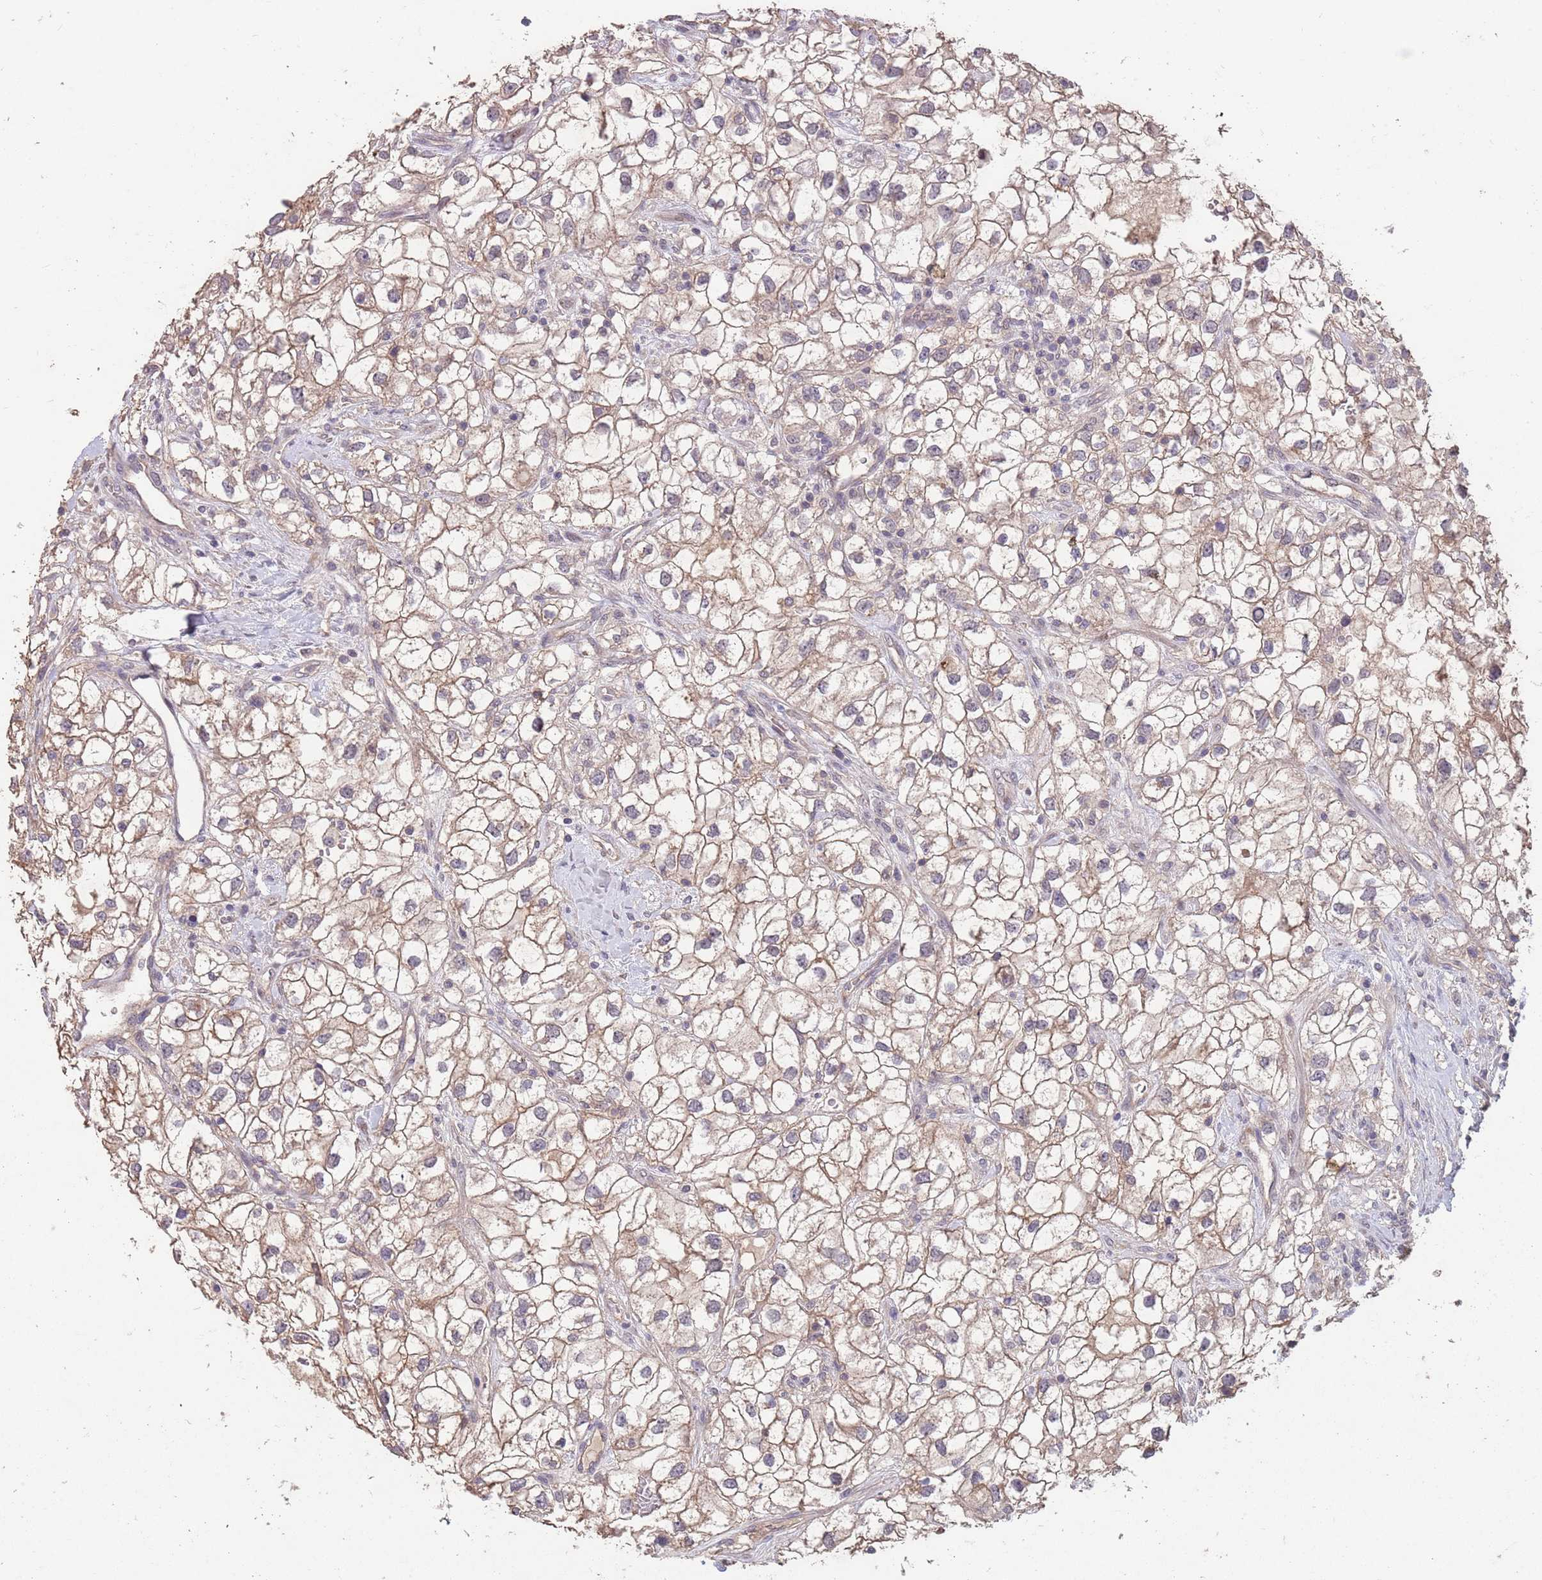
{"staining": {"intensity": "weak", "quantity": ">75%", "location": "cytoplasmic/membranous"}, "tissue": "renal cancer", "cell_type": "Tumor cells", "image_type": "cancer", "snomed": [{"axis": "morphology", "description": "Adenocarcinoma, NOS"}, {"axis": "topography", "description": "Kidney"}], "caption": "Immunohistochemical staining of human renal adenocarcinoma displays low levels of weak cytoplasmic/membranous staining in approximately >75% of tumor cells. (DAB IHC with brightfield microscopy, high magnification).", "gene": "MEI1", "patient": {"sex": "male", "age": 59}}